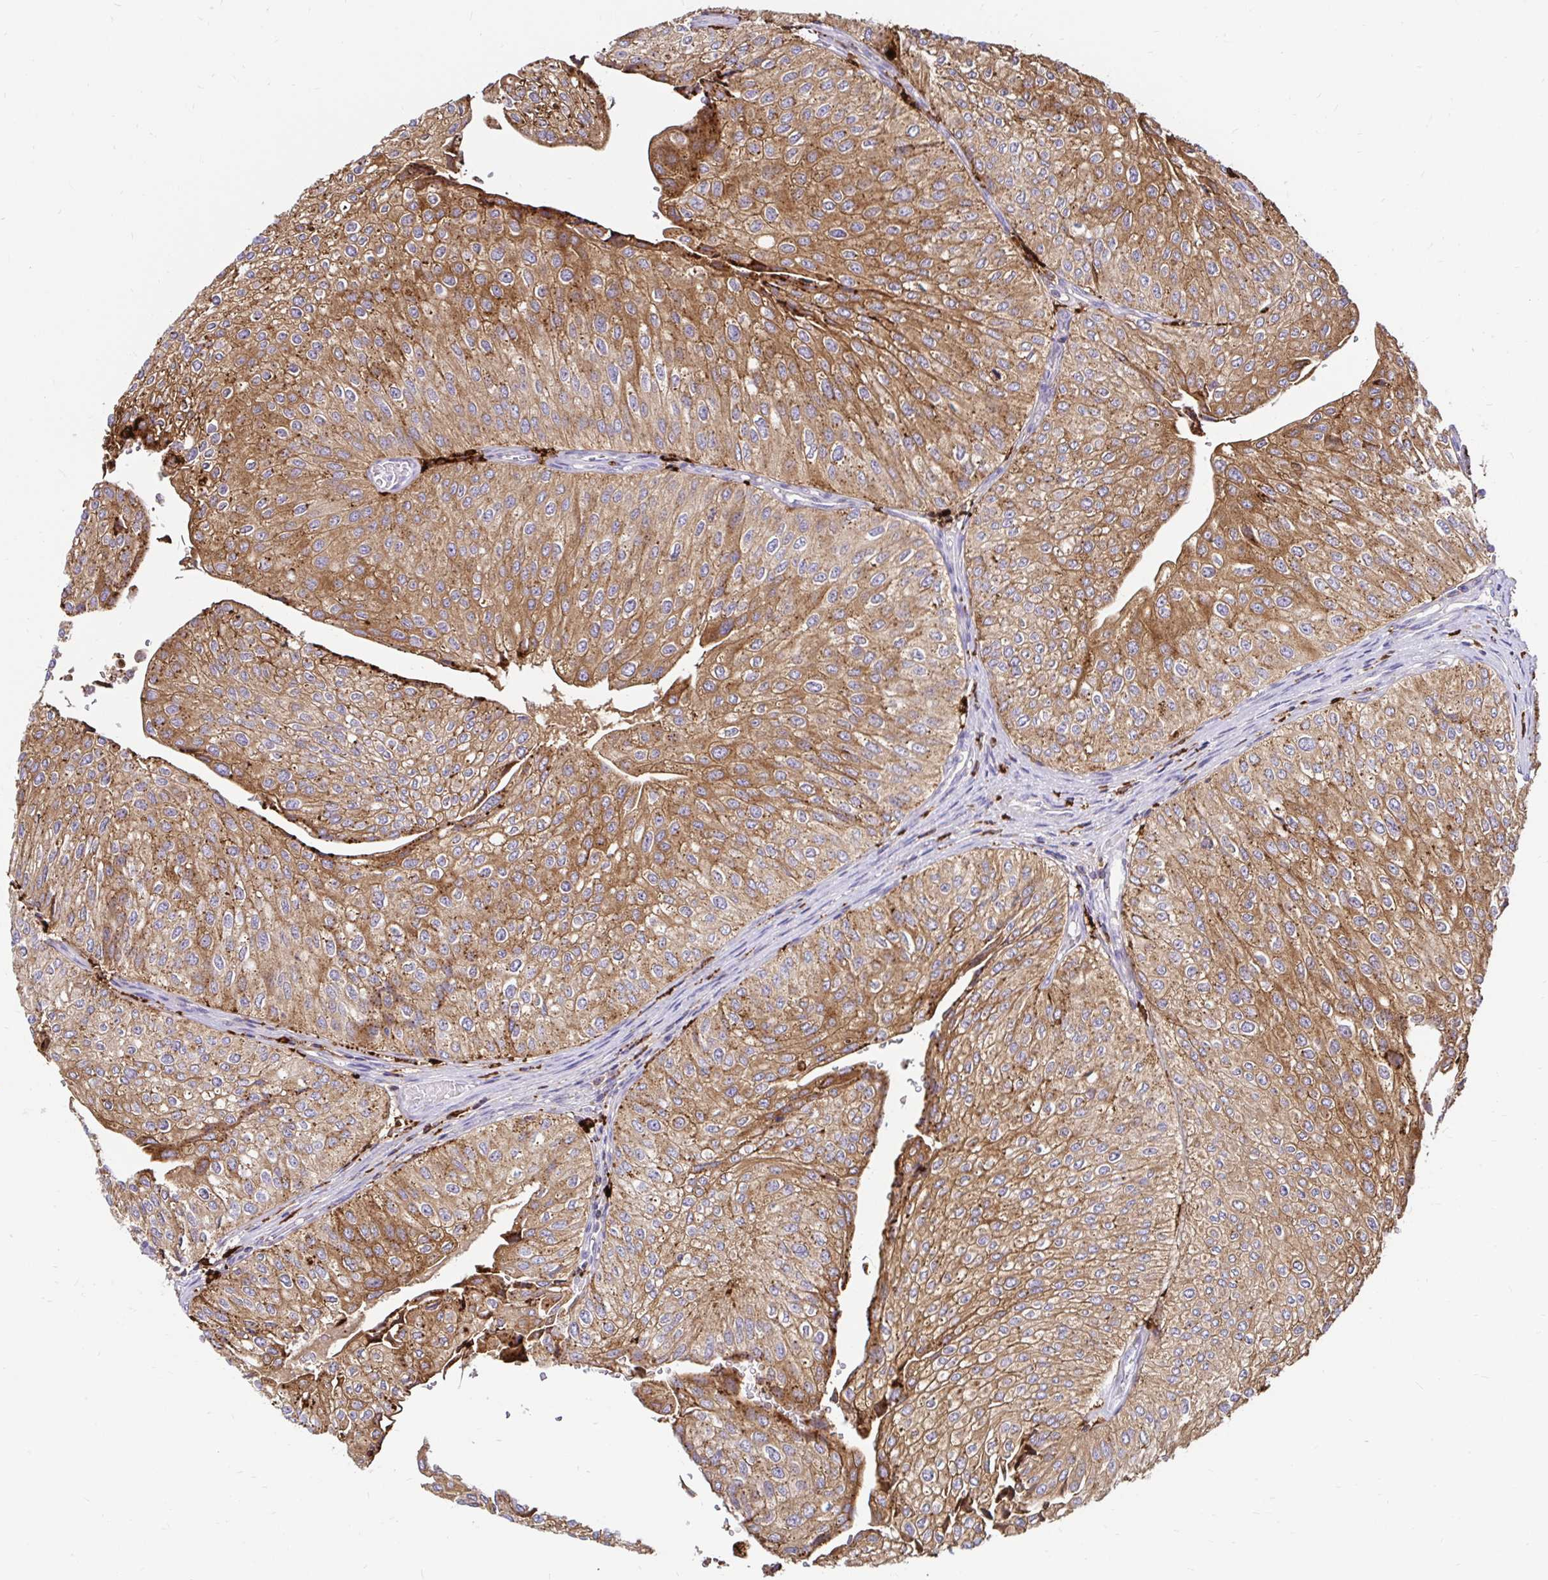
{"staining": {"intensity": "moderate", "quantity": ">75%", "location": "cytoplasmic/membranous"}, "tissue": "urothelial cancer", "cell_type": "Tumor cells", "image_type": "cancer", "snomed": [{"axis": "morphology", "description": "Urothelial carcinoma, NOS"}, {"axis": "topography", "description": "Urinary bladder"}], "caption": "Urothelial cancer was stained to show a protein in brown. There is medium levels of moderate cytoplasmic/membranous positivity in about >75% of tumor cells.", "gene": "FUCA1", "patient": {"sex": "male", "age": 67}}